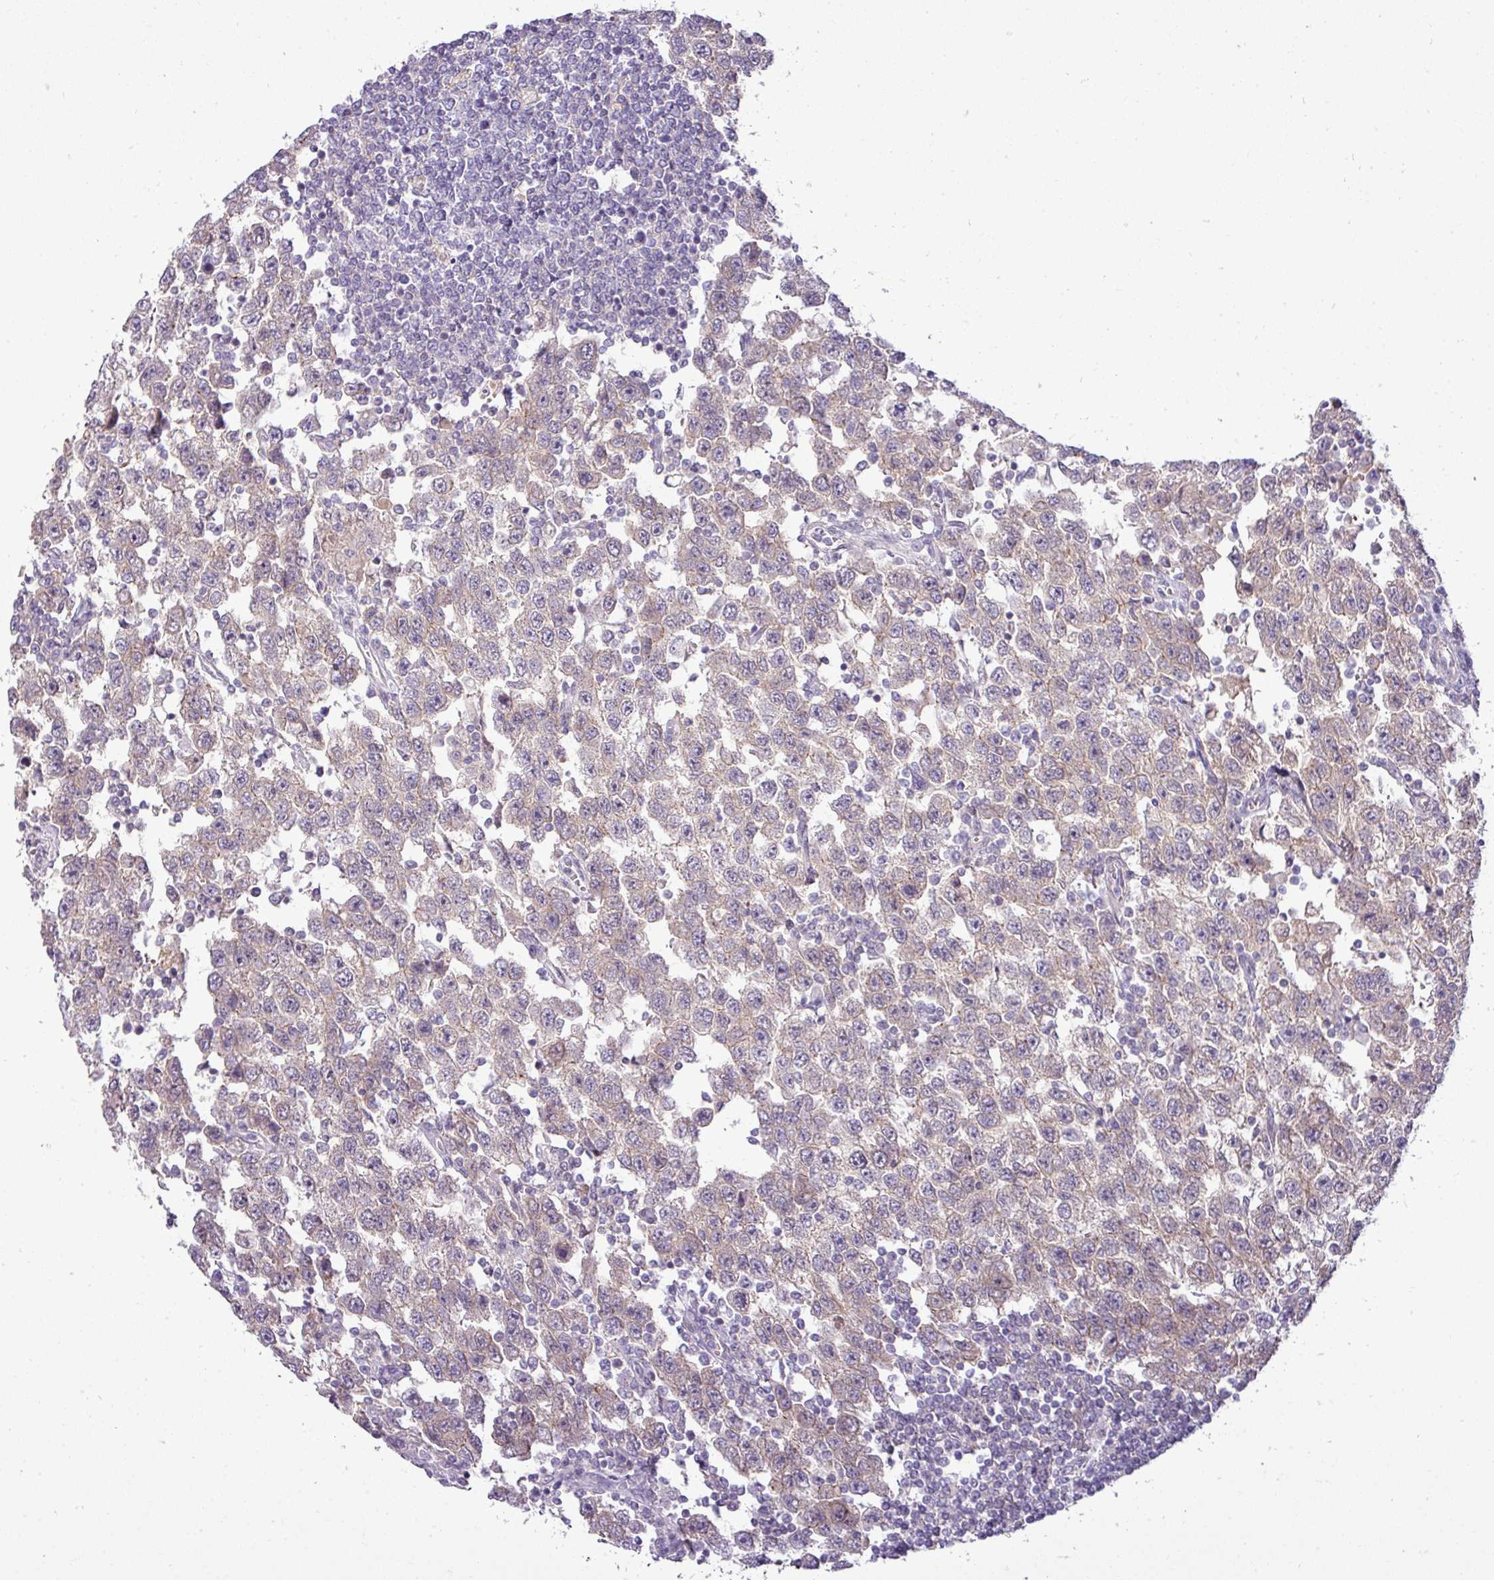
{"staining": {"intensity": "weak", "quantity": ">75%", "location": "cytoplasmic/membranous"}, "tissue": "testis cancer", "cell_type": "Tumor cells", "image_type": "cancer", "snomed": [{"axis": "morphology", "description": "Seminoma, NOS"}, {"axis": "topography", "description": "Testis"}], "caption": "Tumor cells reveal weak cytoplasmic/membranous positivity in about >75% of cells in seminoma (testis). (IHC, brightfield microscopy, high magnification).", "gene": "APOM", "patient": {"sex": "male", "age": 41}}